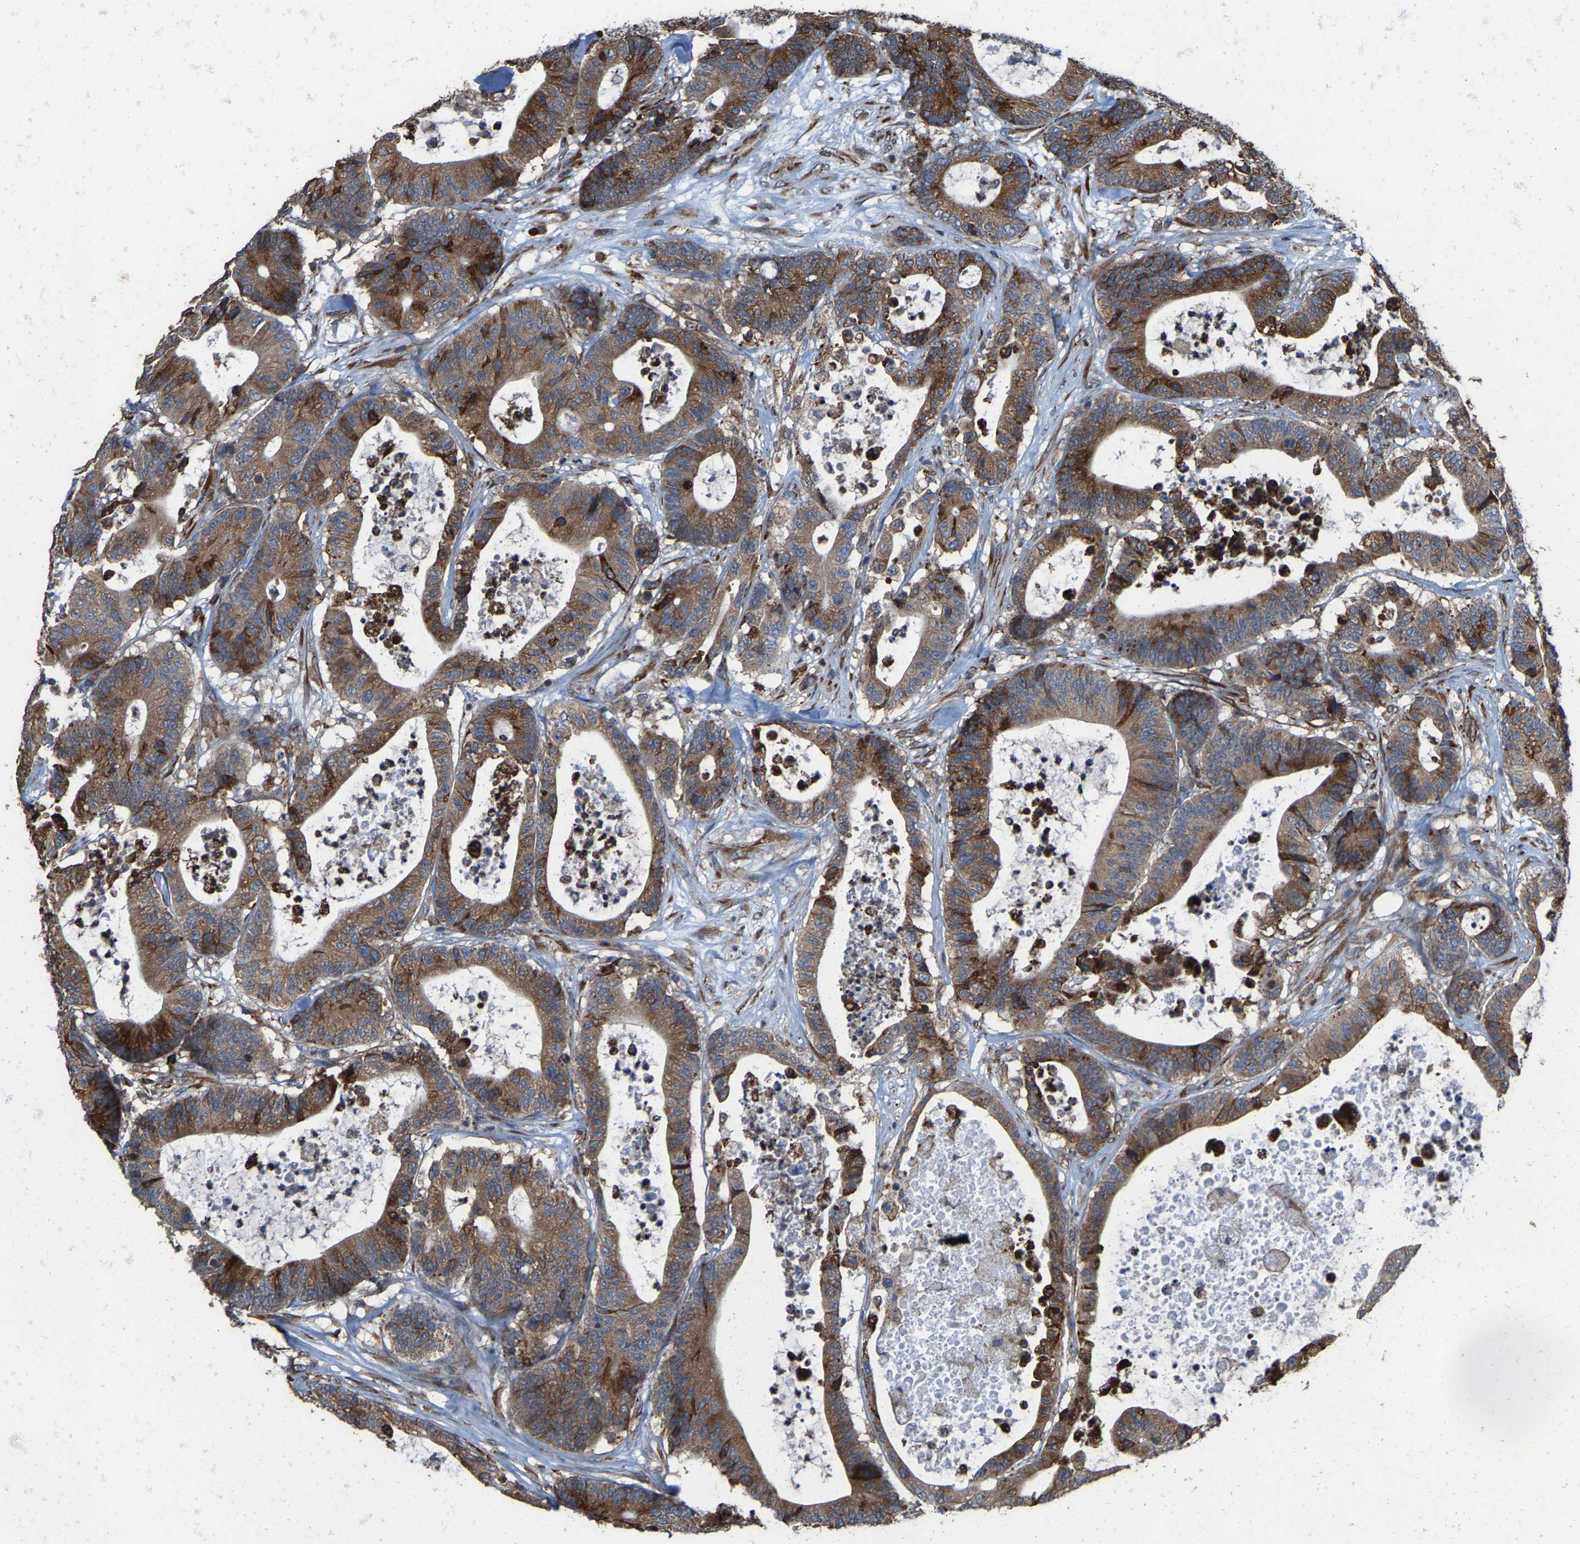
{"staining": {"intensity": "moderate", "quantity": ">75%", "location": "cytoplasmic/membranous"}, "tissue": "colorectal cancer", "cell_type": "Tumor cells", "image_type": "cancer", "snomed": [{"axis": "morphology", "description": "Adenocarcinoma, NOS"}, {"axis": "topography", "description": "Colon"}], "caption": "Colorectal cancer stained with IHC reveals moderate cytoplasmic/membranous staining in about >75% of tumor cells. (IHC, brightfield microscopy, high magnification).", "gene": "FGD3", "patient": {"sex": "female", "age": 84}}